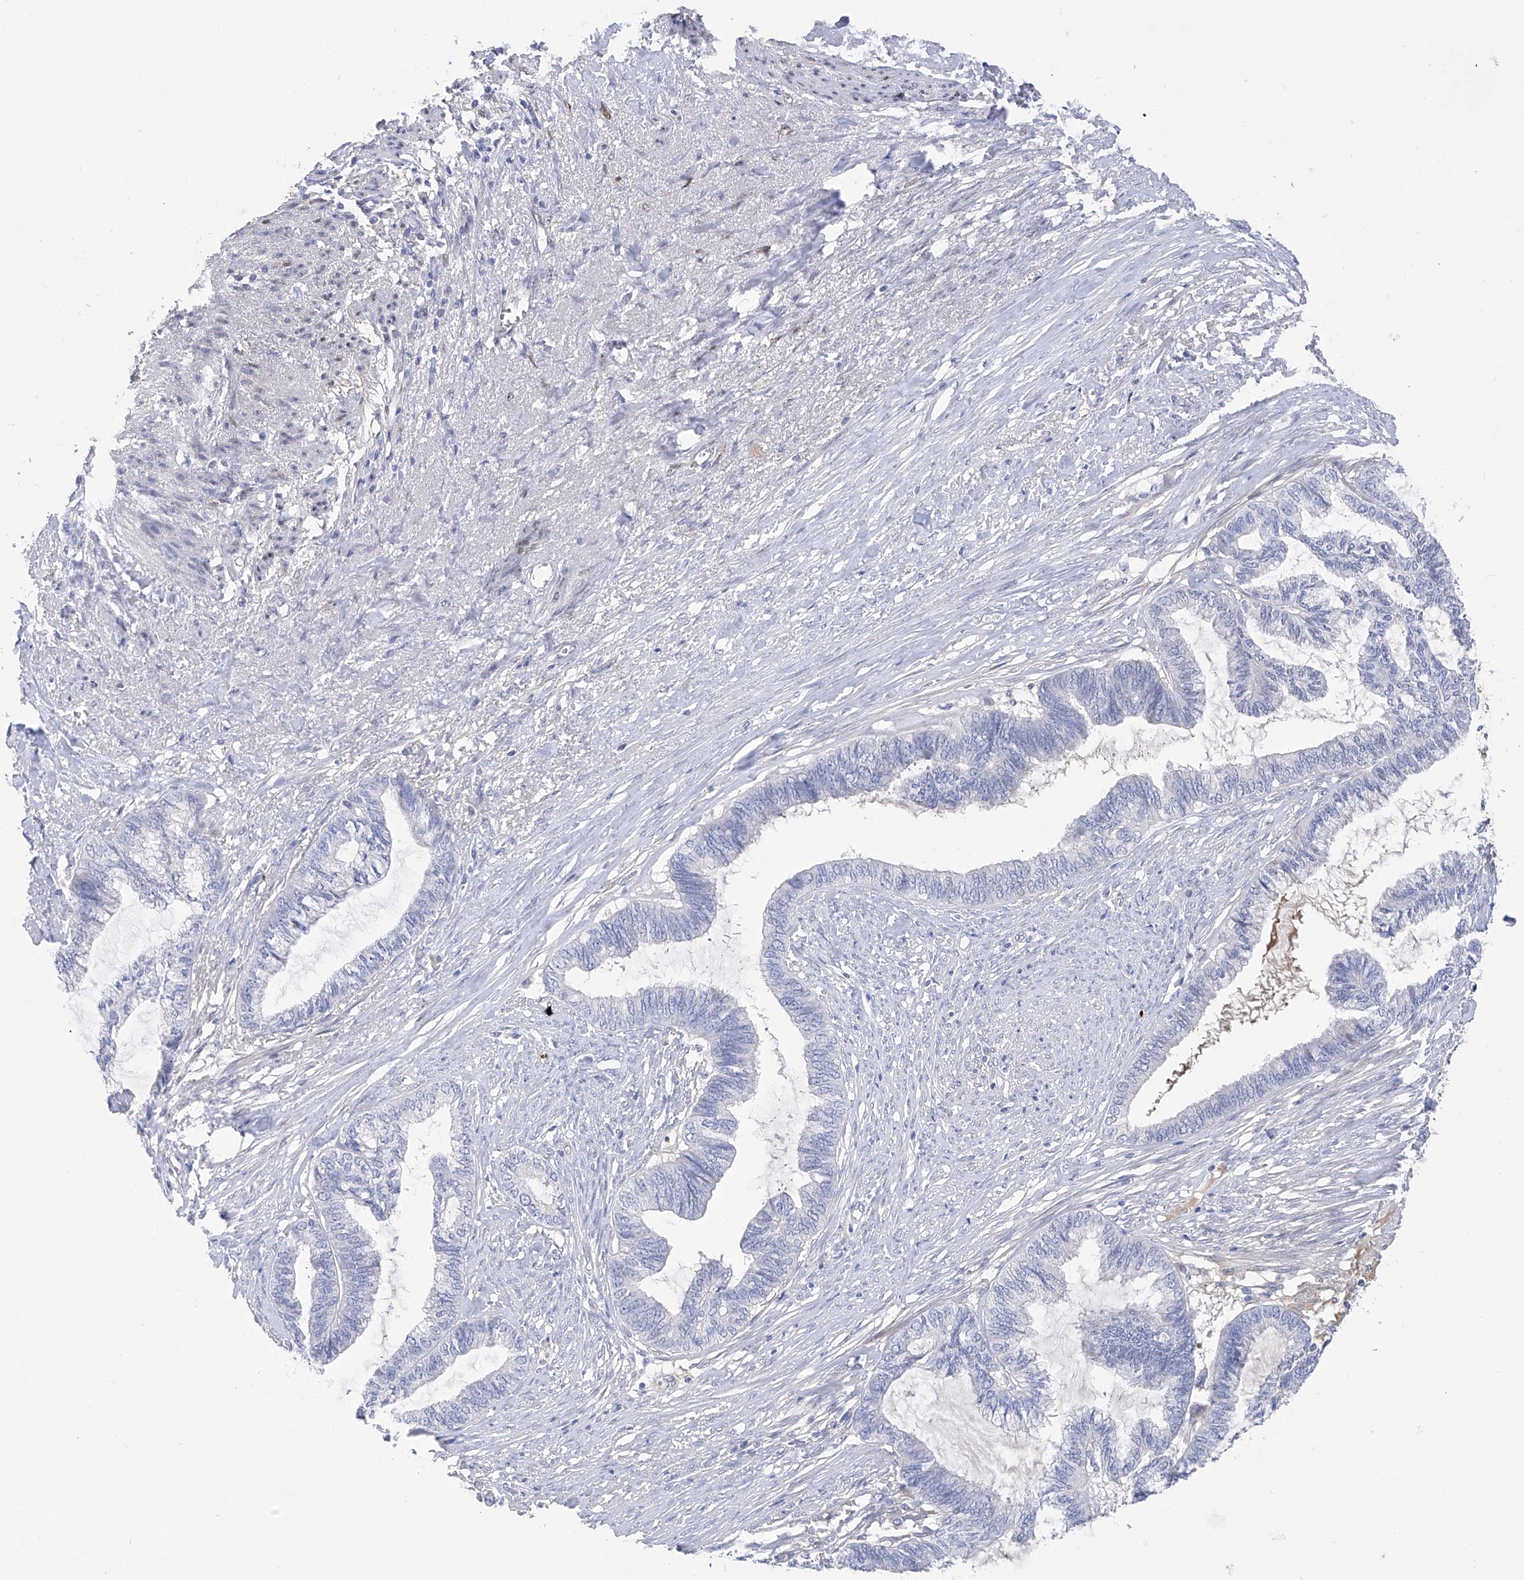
{"staining": {"intensity": "negative", "quantity": "none", "location": "none"}, "tissue": "endometrial cancer", "cell_type": "Tumor cells", "image_type": "cancer", "snomed": [{"axis": "morphology", "description": "Adenocarcinoma, NOS"}, {"axis": "topography", "description": "Endometrium"}], "caption": "A high-resolution histopathology image shows immunohistochemistry staining of adenocarcinoma (endometrial), which exhibits no significant positivity in tumor cells.", "gene": "PHF20", "patient": {"sex": "female", "age": 86}}